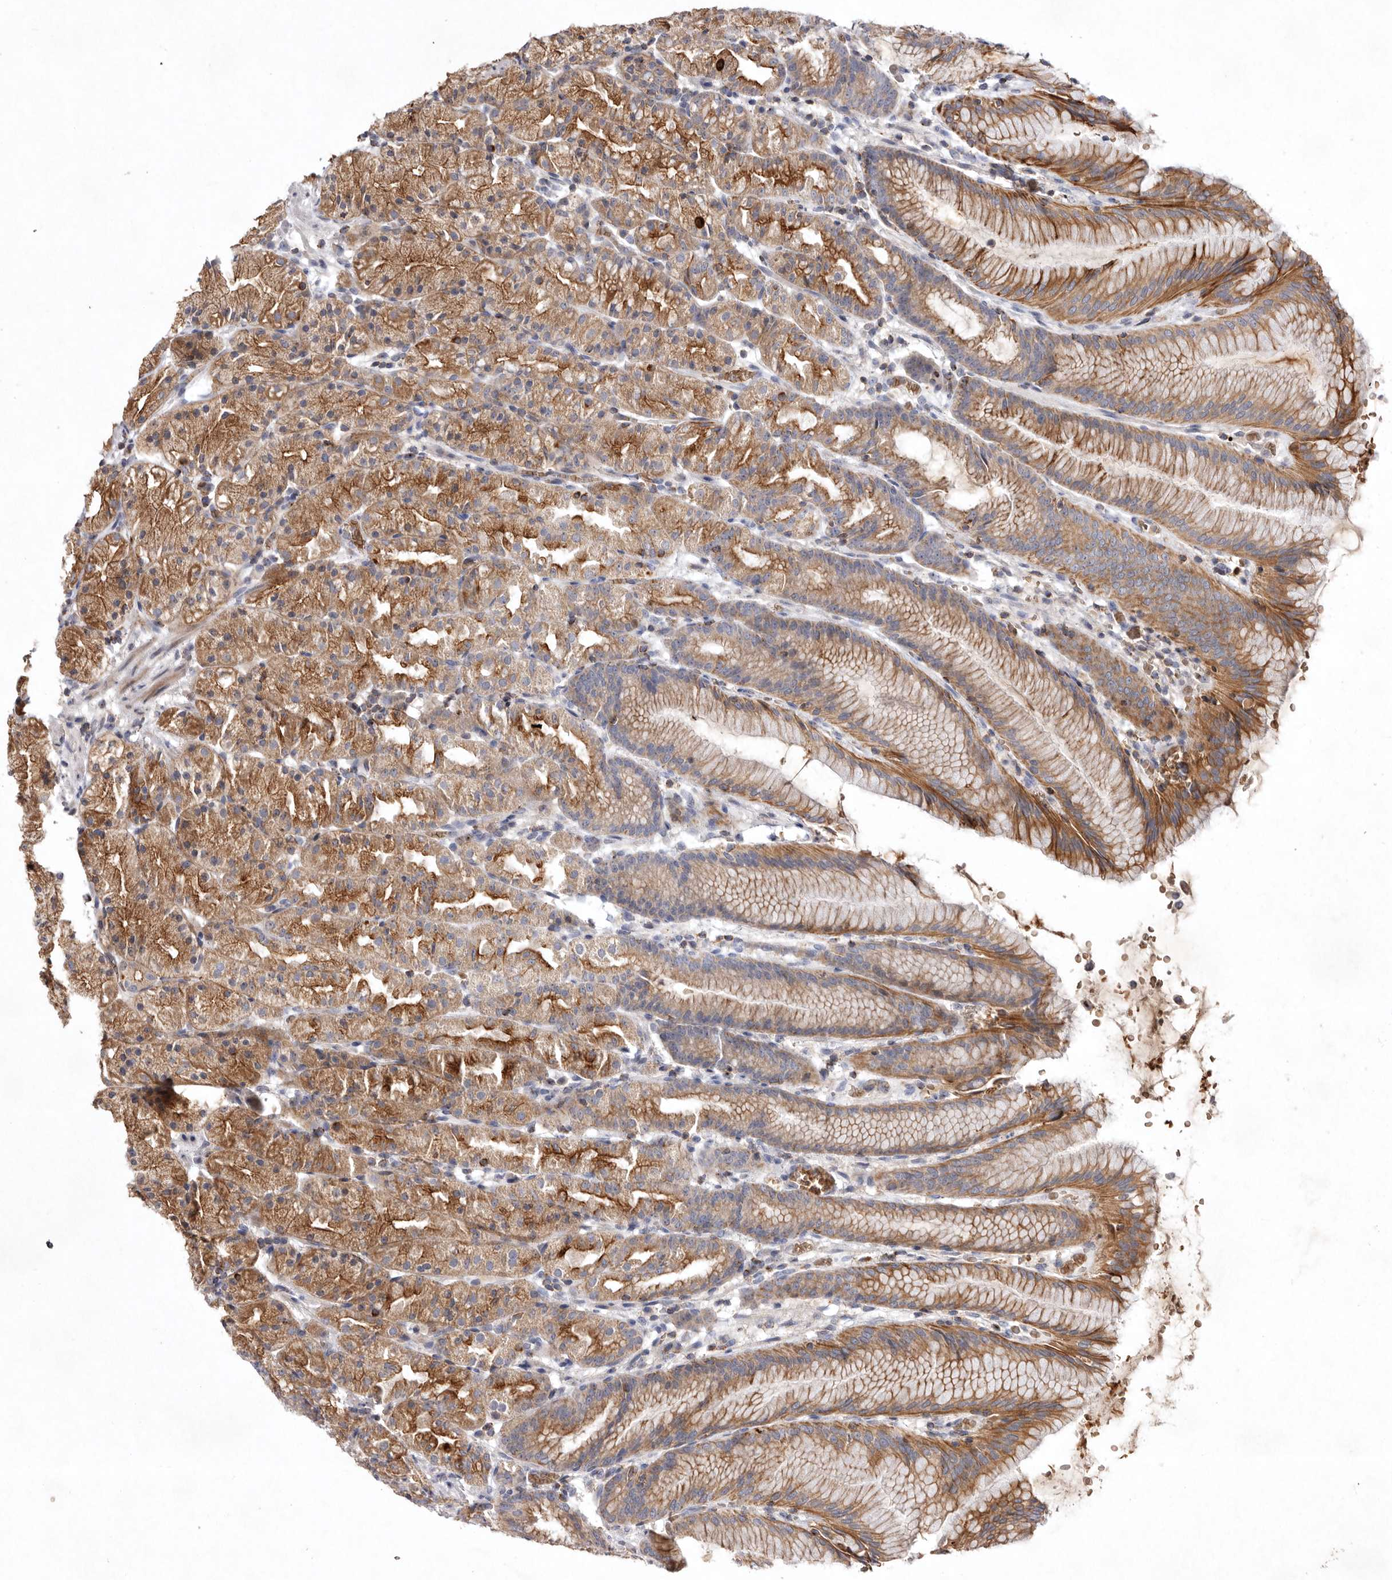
{"staining": {"intensity": "moderate", "quantity": ">75%", "location": "cytoplasmic/membranous"}, "tissue": "stomach", "cell_type": "Glandular cells", "image_type": "normal", "snomed": [{"axis": "morphology", "description": "Normal tissue, NOS"}, {"axis": "topography", "description": "Stomach, upper"}], "caption": "Immunohistochemistry (IHC) photomicrograph of unremarkable stomach: stomach stained using immunohistochemistry exhibits medium levels of moderate protein expression localized specifically in the cytoplasmic/membranous of glandular cells, appearing as a cytoplasmic/membranous brown color.", "gene": "TNFSF14", "patient": {"sex": "male", "age": 48}}